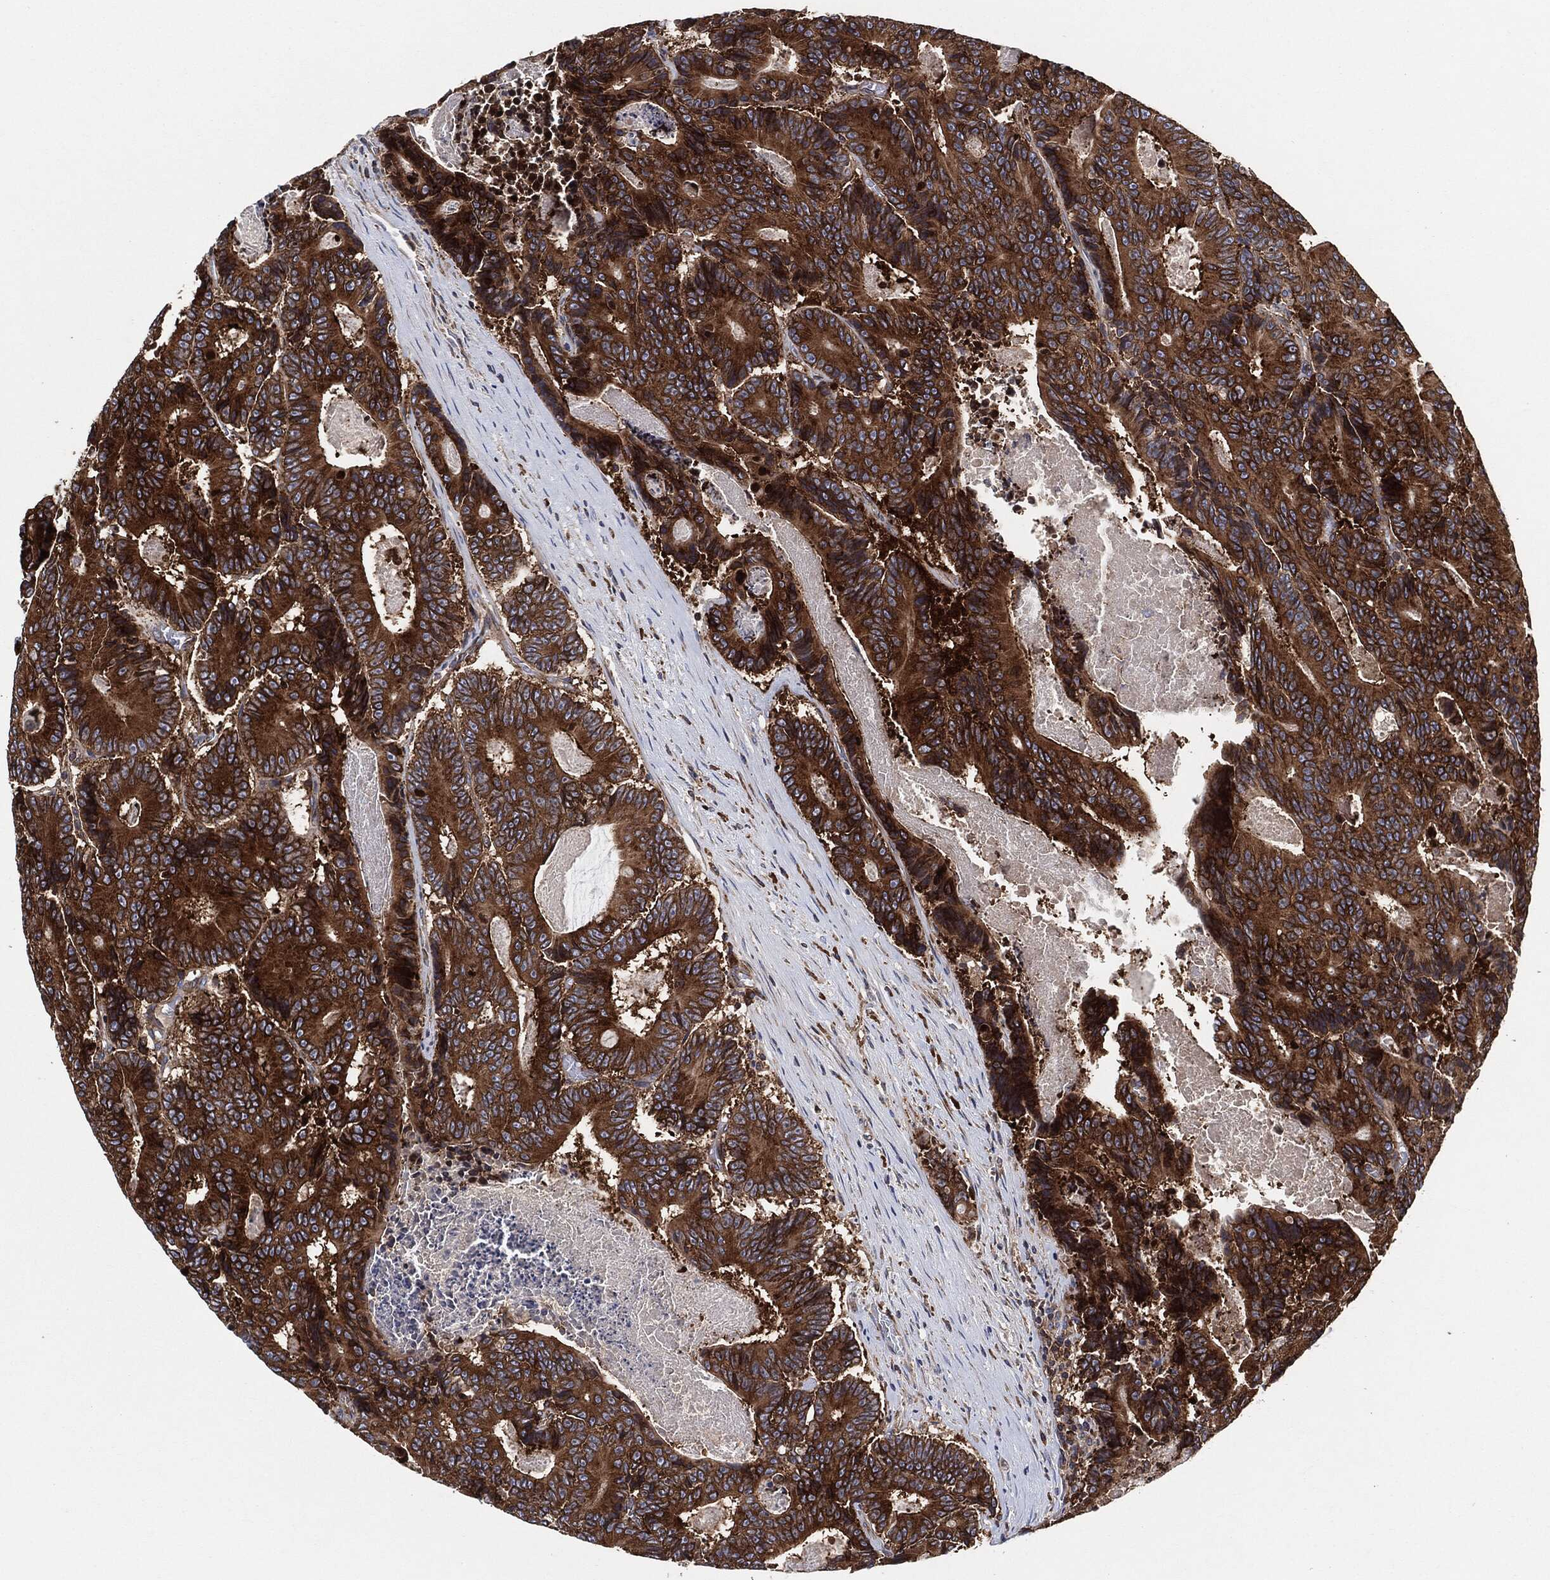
{"staining": {"intensity": "strong", "quantity": ">75%", "location": "cytoplasmic/membranous"}, "tissue": "colorectal cancer", "cell_type": "Tumor cells", "image_type": "cancer", "snomed": [{"axis": "morphology", "description": "Adenocarcinoma, NOS"}, {"axis": "topography", "description": "Colon"}], "caption": "Strong cytoplasmic/membranous protein positivity is appreciated in approximately >75% of tumor cells in colorectal cancer (adenocarcinoma). (Brightfield microscopy of DAB IHC at high magnification).", "gene": "EIF2S2", "patient": {"sex": "male", "age": 83}}